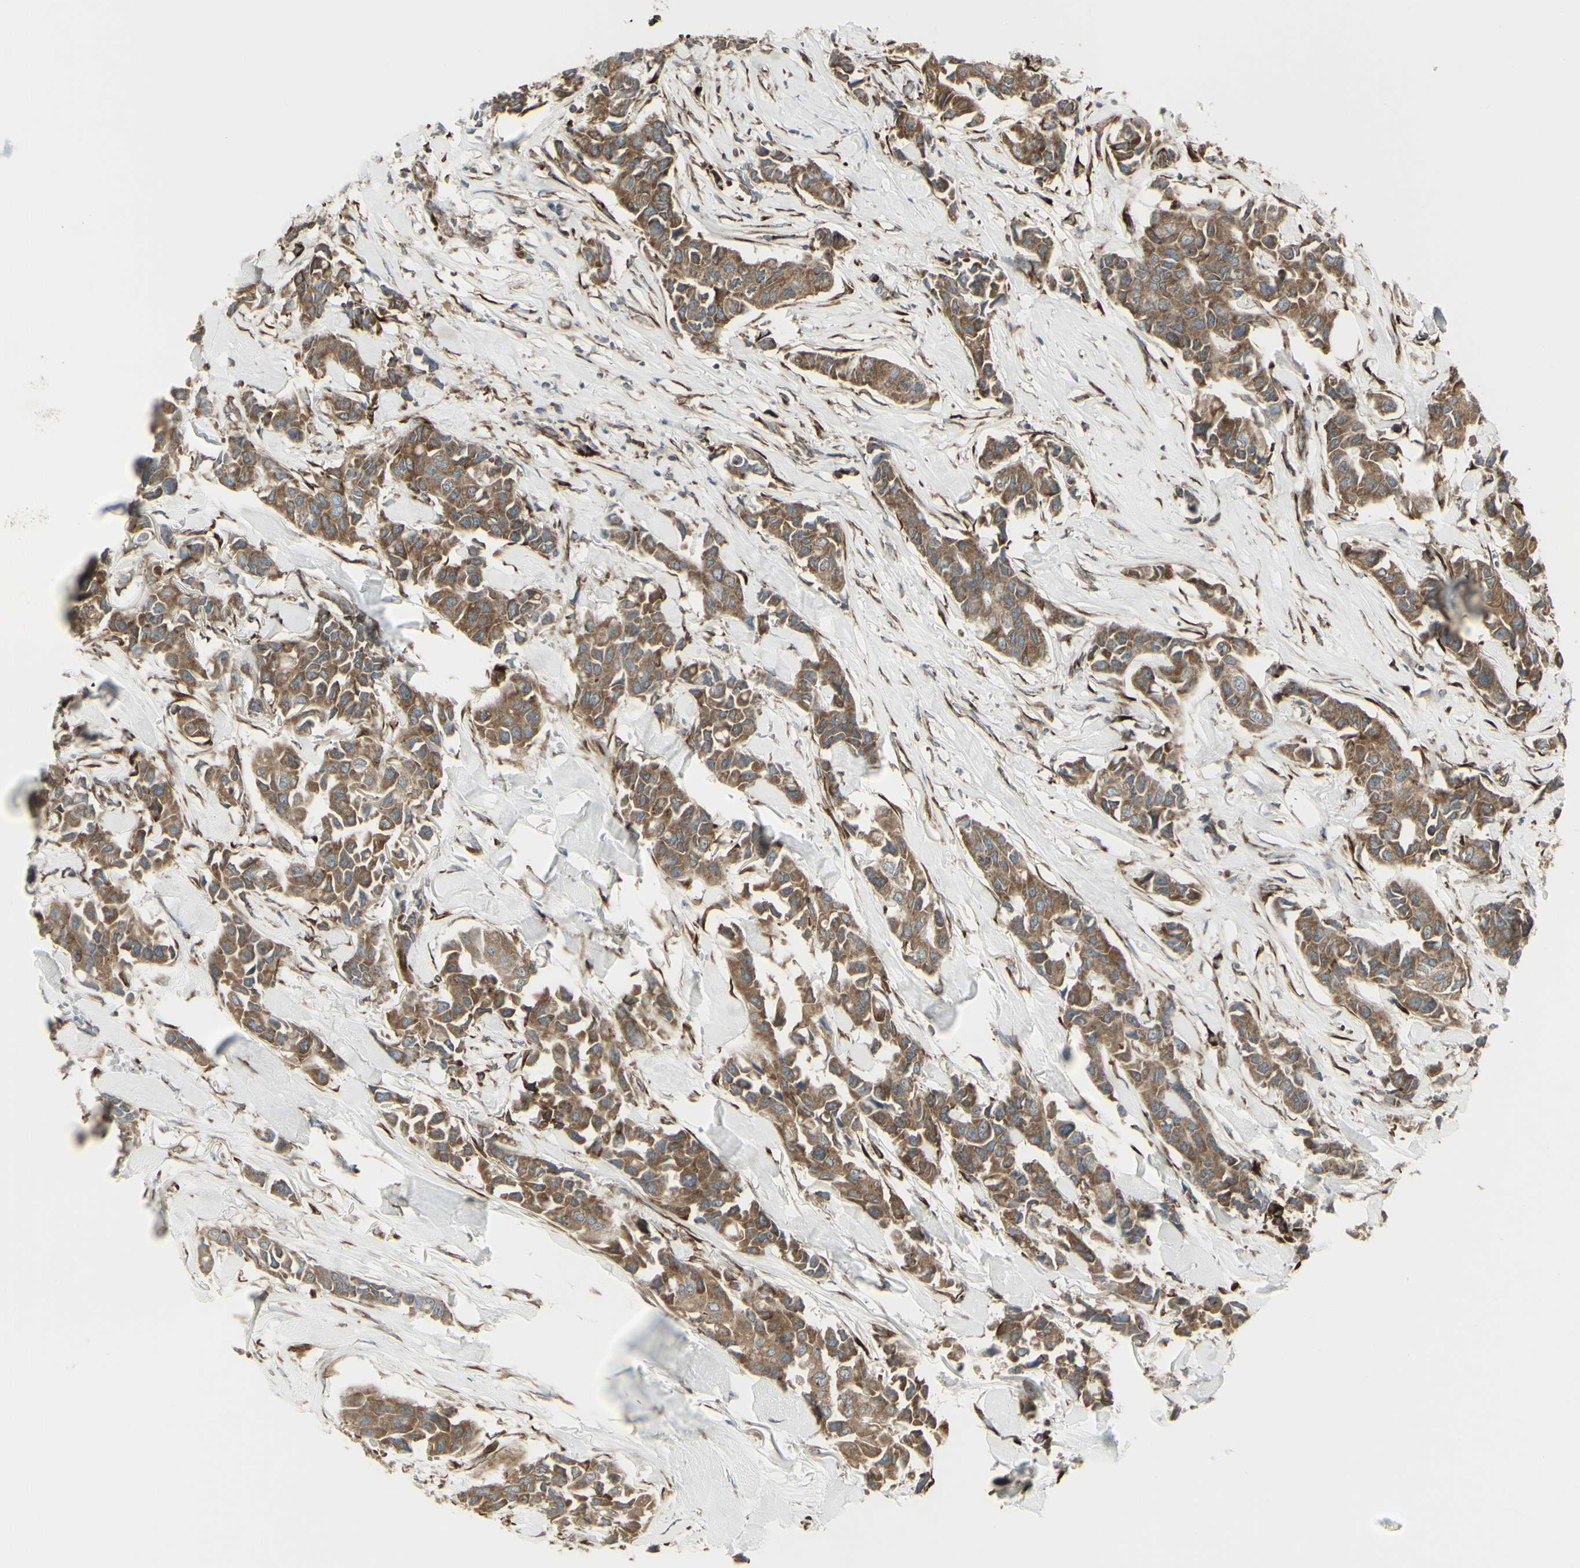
{"staining": {"intensity": "moderate", "quantity": ">75%", "location": "cytoplasmic/membranous"}, "tissue": "breast cancer", "cell_type": "Tumor cells", "image_type": "cancer", "snomed": [{"axis": "morphology", "description": "Duct carcinoma"}, {"axis": "topography", "description": "Breast"}], "caption": "A brown stain shows moderate cytoplasmic/membranous positivity of a protein in invasive ductal carcinoma (breast) tumor cells.", "gene": "FKBP3", "patient": {"sex": "female", "age": 80}}